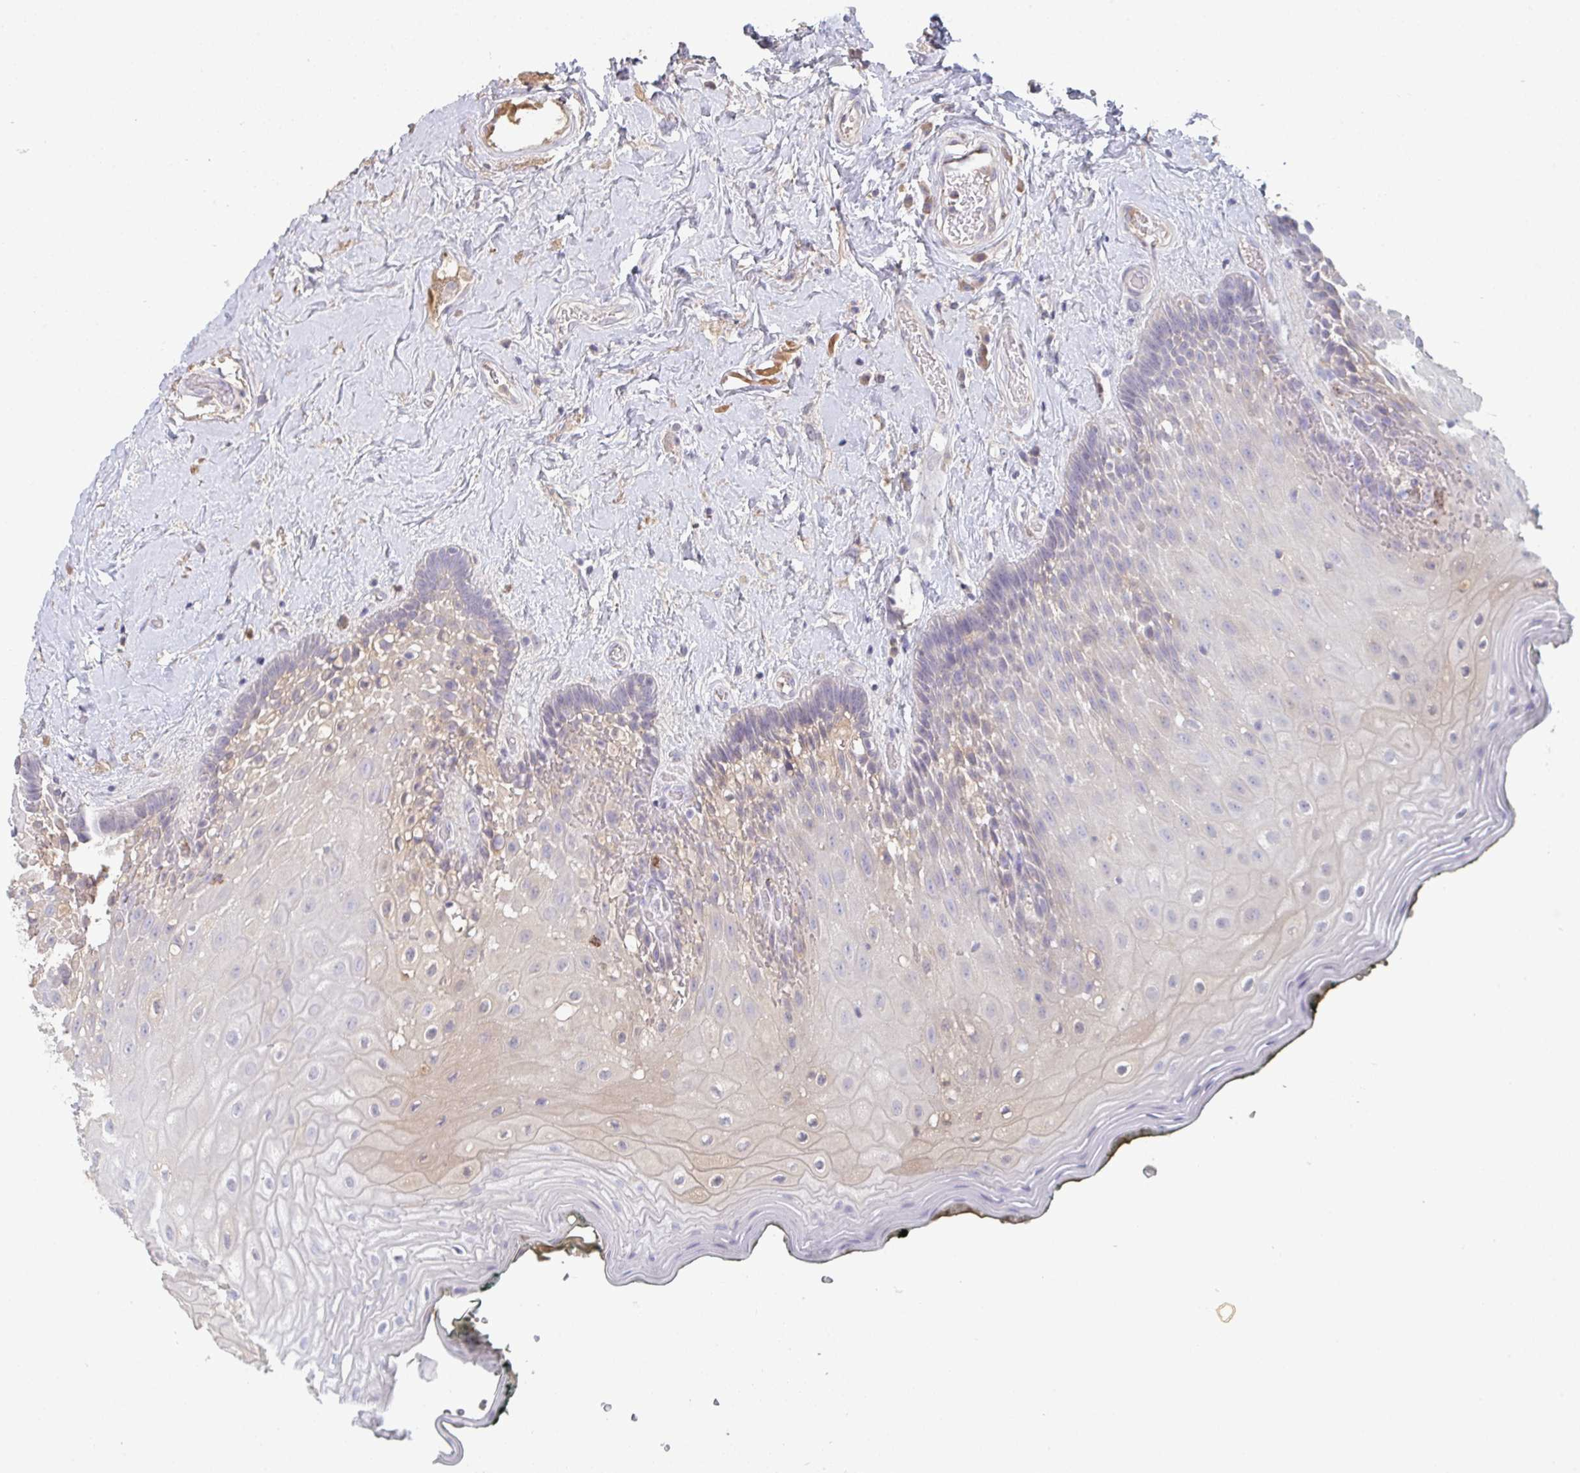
{"staining": {"intensity": "weak", "quantity": "<25%", "location": "cytoplasmic/membranous"}, "tissue": "oral mucosa", "cell_type": "Squamous epithelial cells", "image_type": "normal", "snomed": [{"axis": "morphology", "description": "Normal tissue, NOS"}, {"axis": "morphology", "description": "Squamous cell carcinoma, NOS"}, {"axis": "topography", "description": "Oral tissue"}, {"axis": "topography", "description": "Head-Neck"}], "caption": "IHC of benign oral mucosa exhibits no positivity in squamous epithelial cells. (Stains: DAB immunohistochemistry with hematoxylin counter stain, Microscopy: brightfield microscopy at high magnification).", "gene": "HGFAC", "patient": {"sex": "male", "age": 64}}